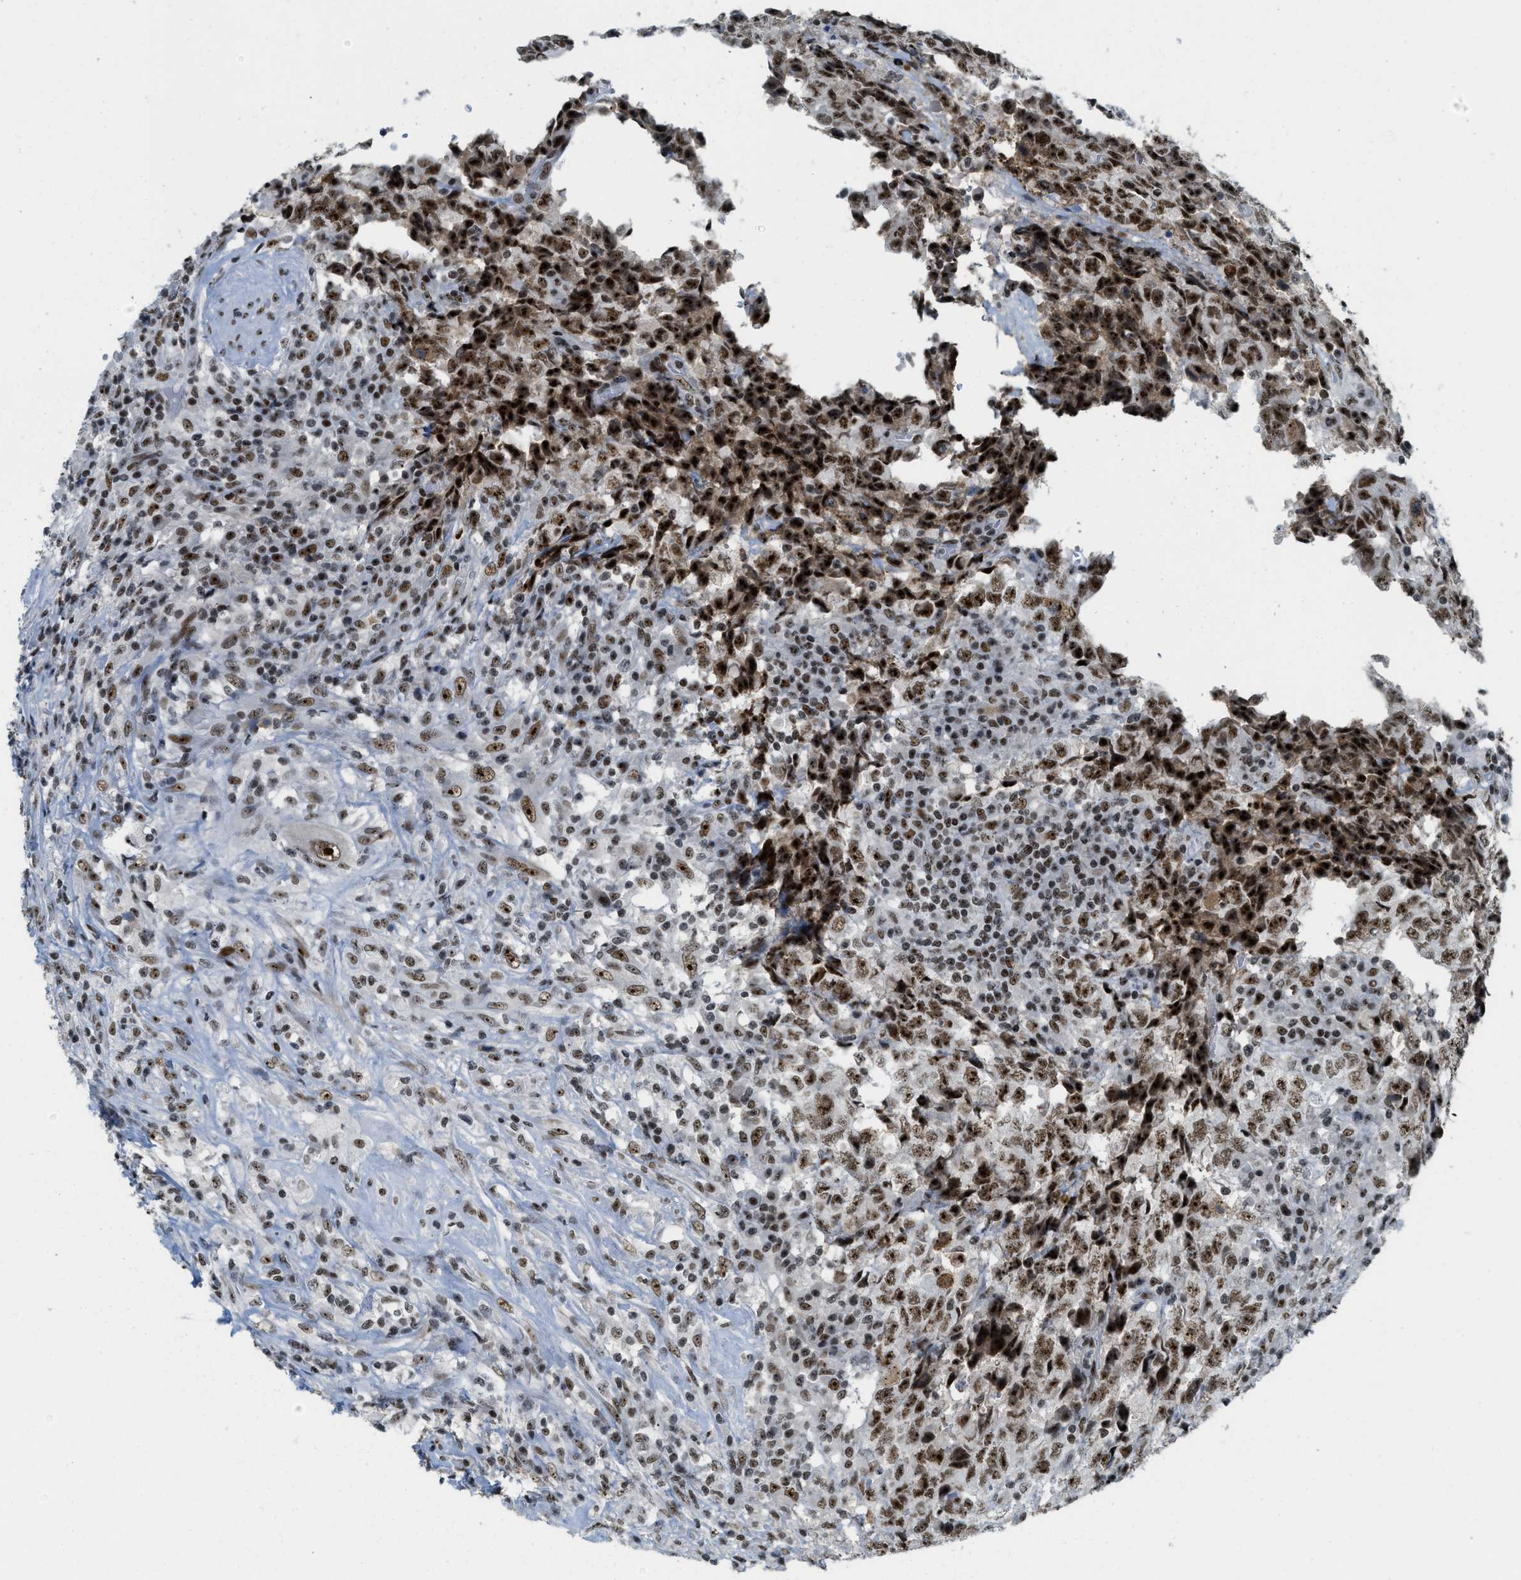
{"staining": {"intensity": "strong", "quantity": ">75%", "location": "nuclear"}, "tissue": "testis cancer", "cell_type": "Tumor cells", "image_type": "cancer", "snomed": [{"axis": "morphology", "description": "Necrosis, NOS"}, {"axis": "morphology", "description": "Carcinoma, Embryonal, NOS"}, {"axis": "topography", "description": "Testis"}], "caption": "Testis cancer (embryonal carcinoma) stained with a brown dye displays strong nuclear positive expression in approximately >75% of tumor cells.", "gene": "URB1", "patient": {"sex": "male", "age": 19}}